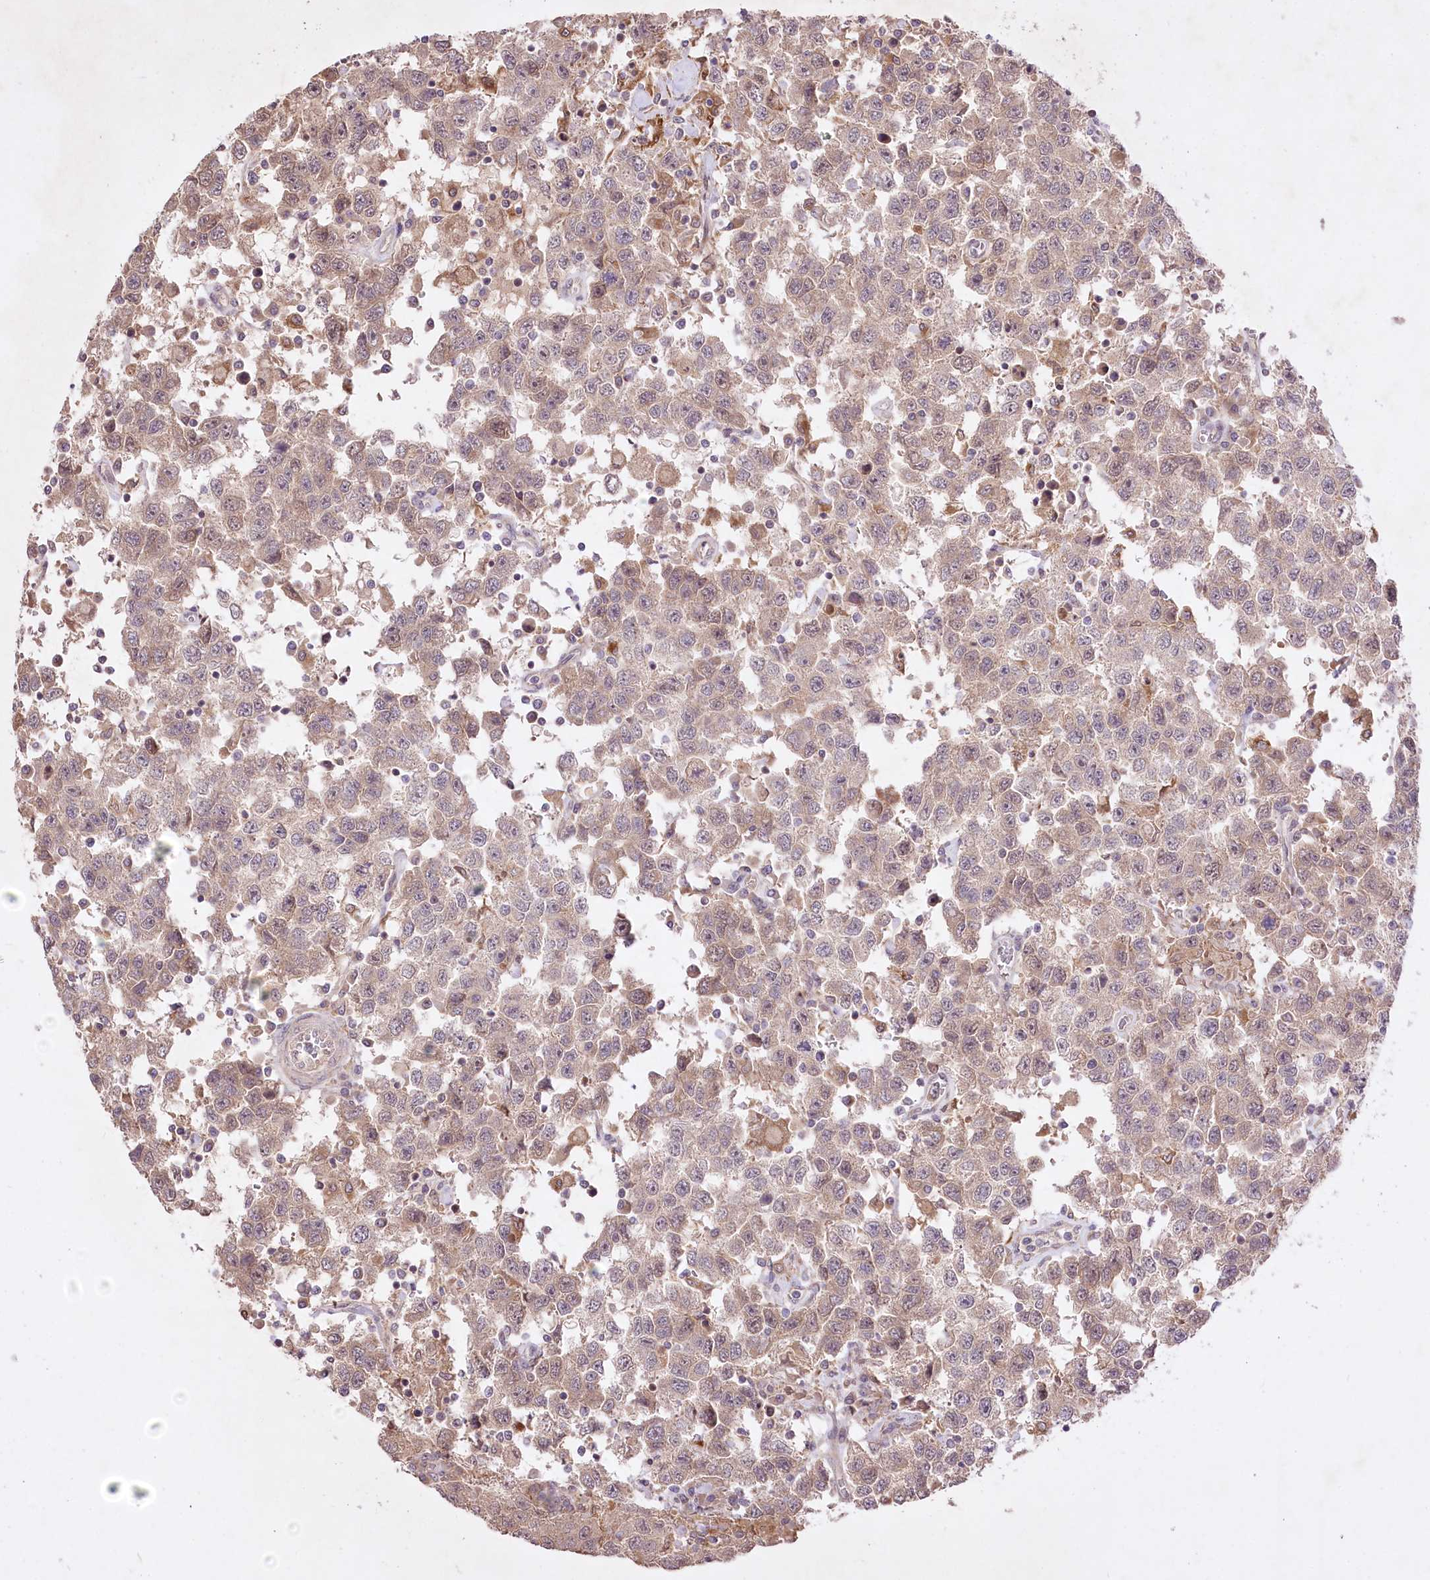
{"staining": {"intensity": "weak", "quantity": "25%-75%", "location": "cytoplasmic/membranous,nuclear"}, "tissue": "testis cancer", "cell_type": "Tumor cells", "image_type": "cancer", "snomed": [{"axis": "morphology", "description": "Seminoma, NOS"}, {"axis": "topography", "description": "Testis"}], "caption": "Immunohistochemistry (IHC) (DAB (3,3'-diaminobenzidine)) staining of testis seminoma demonstrates weak cytoplasmic/membranous and nuclear protein expression in about 25%-75% of tumor cells.", "gene": "HELT", "patient": {"sex": "male", "age": 41}}